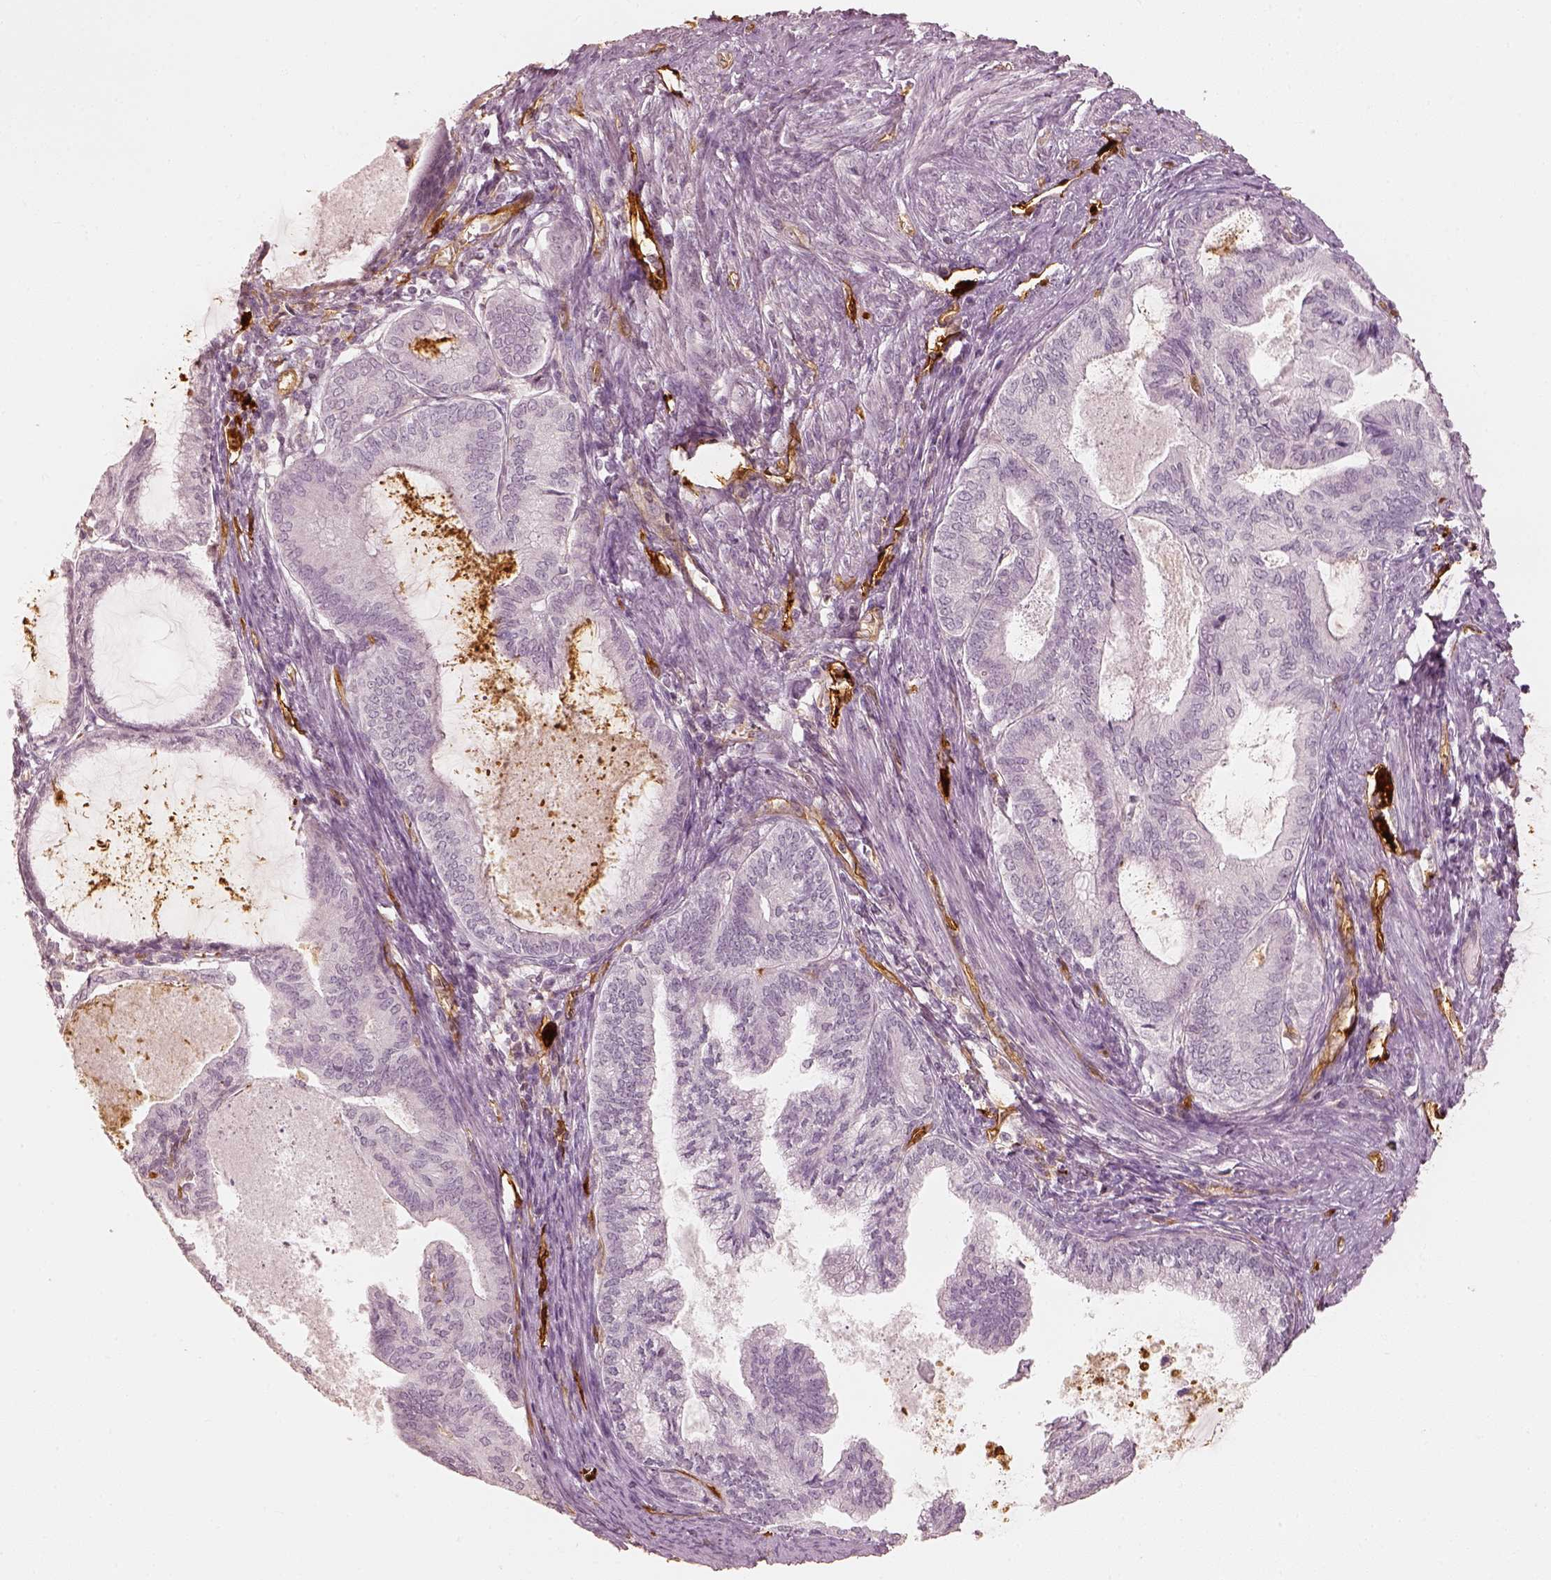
{"staining": {"intensity": "negative", "quantity": "none", "location": "none"}, "tissue": "endometrial cancer", "cell_type": "Tumor cells", "image_type": "cancer", "snomed": [{"axis": "morphology", "description": "Adenocarcinoma, NOS"}, {"axis": "topography", "description": "Endometrium"}], "caption": "Histopathology image shows no significant protein positivity in tumor cells of endometrial adenocarcinoma.", "gene": "FSCN1", "patient": {"sex": "female", "age": 86}}